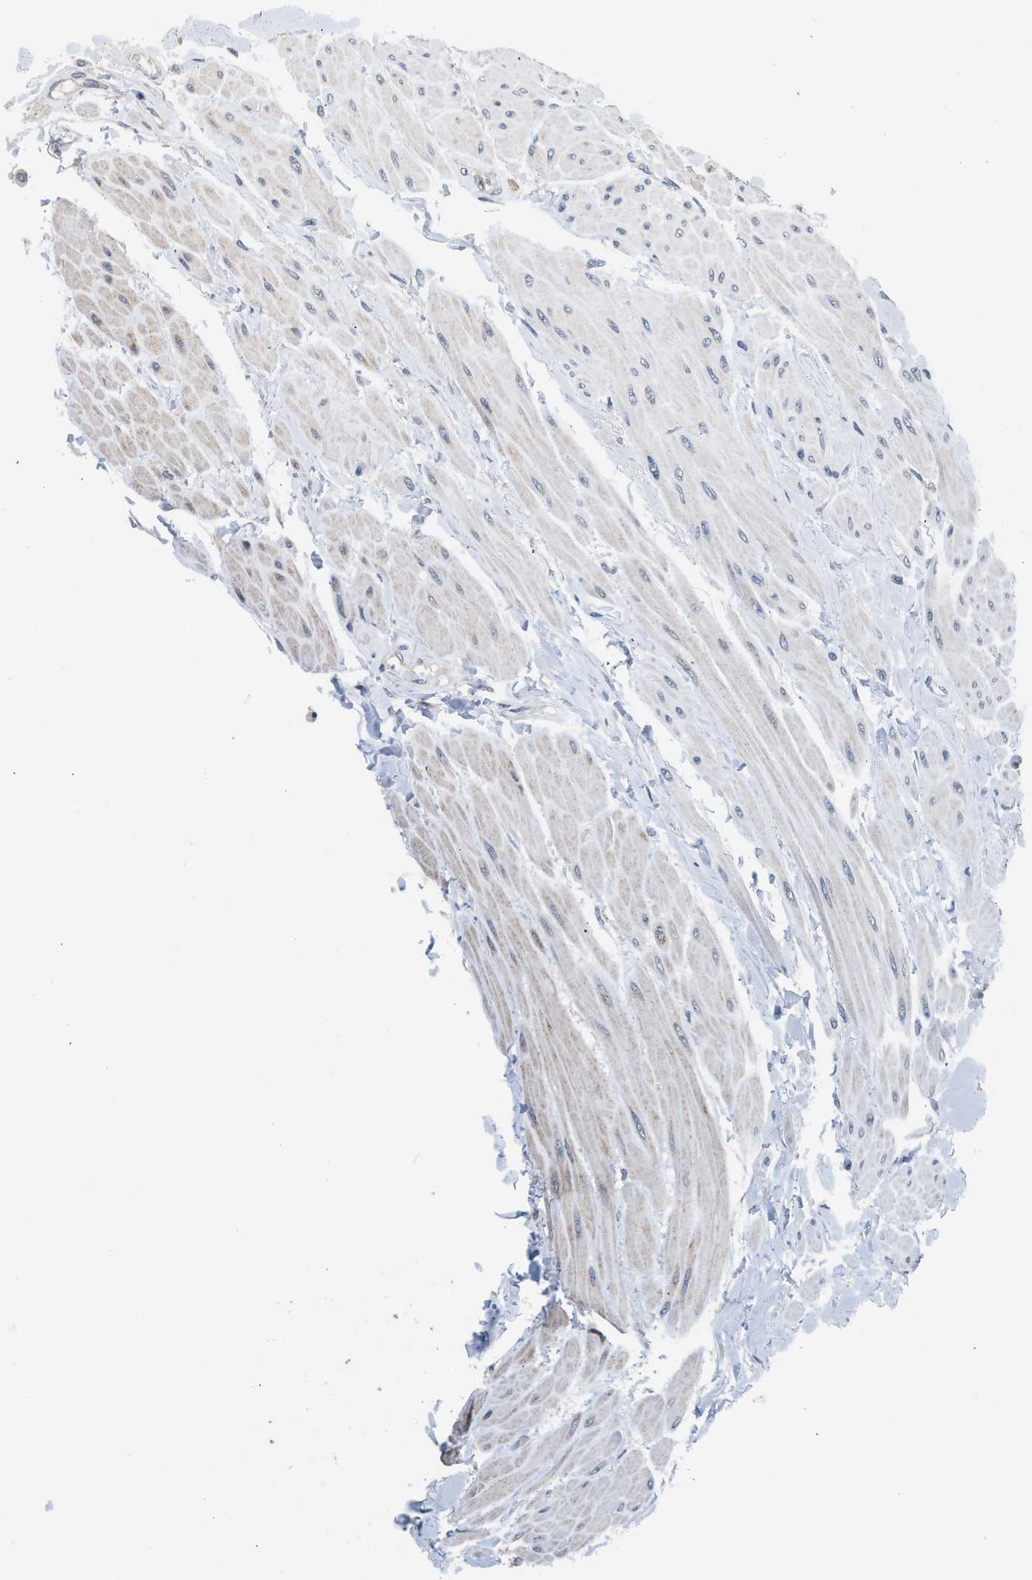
{"staining": {"intensity": "weak", "quantity": "<25%", "location": "cytoplasmic/membranous"}, "tissue": "urinary bladder", "cell_type": "Urothelial cells", "image_type": "normal", "snomed": [{"axis": "morphology", "description": "Normal tissue, NOS"}, {"axis": "topography", "description": "Urinary bladder"}], "caption": "An immunohistochemistry (IHC) image of normal urinary bladder is shown. There is no staining in urothelial cells of urinary bladder.", "gene": "CSF3R", "patient": {"sex": "female", "age": 79}}